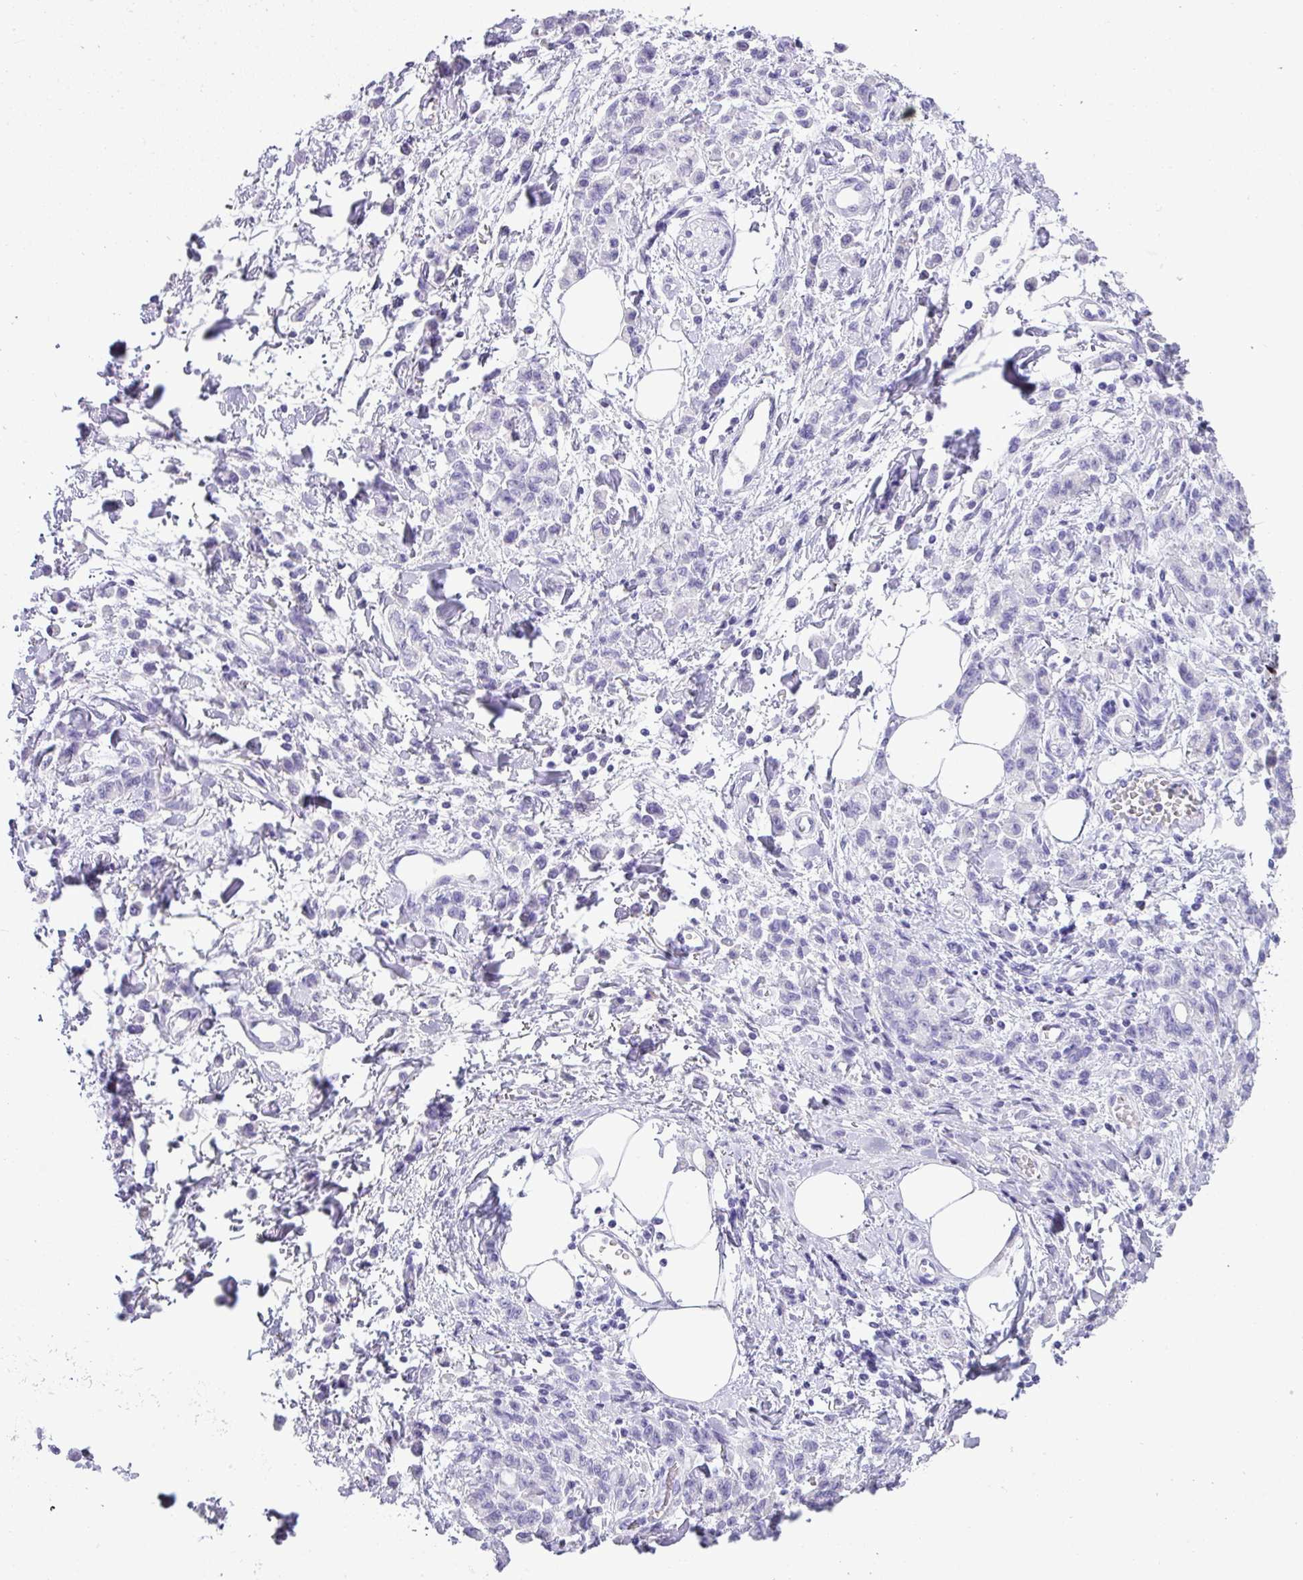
{"staining": {"intensity": "negative", "quantity": "none", "location": "none"}, "tissue": "stomach cancer", "cell_type": "Tumor cells", "image_type": "cancer", "snomed": [{"axis": "morphology", "description": "Adenocarcinoma, NOS"}, {"axis": "topography", "description": "Stomach"}], "caption": "The immunohistochemistry image has no significant expression in tumor cells of stomach adenocarcinoma tissue.", "gene": "TNP1", "patient": {"sex": "male", "age": 77}}